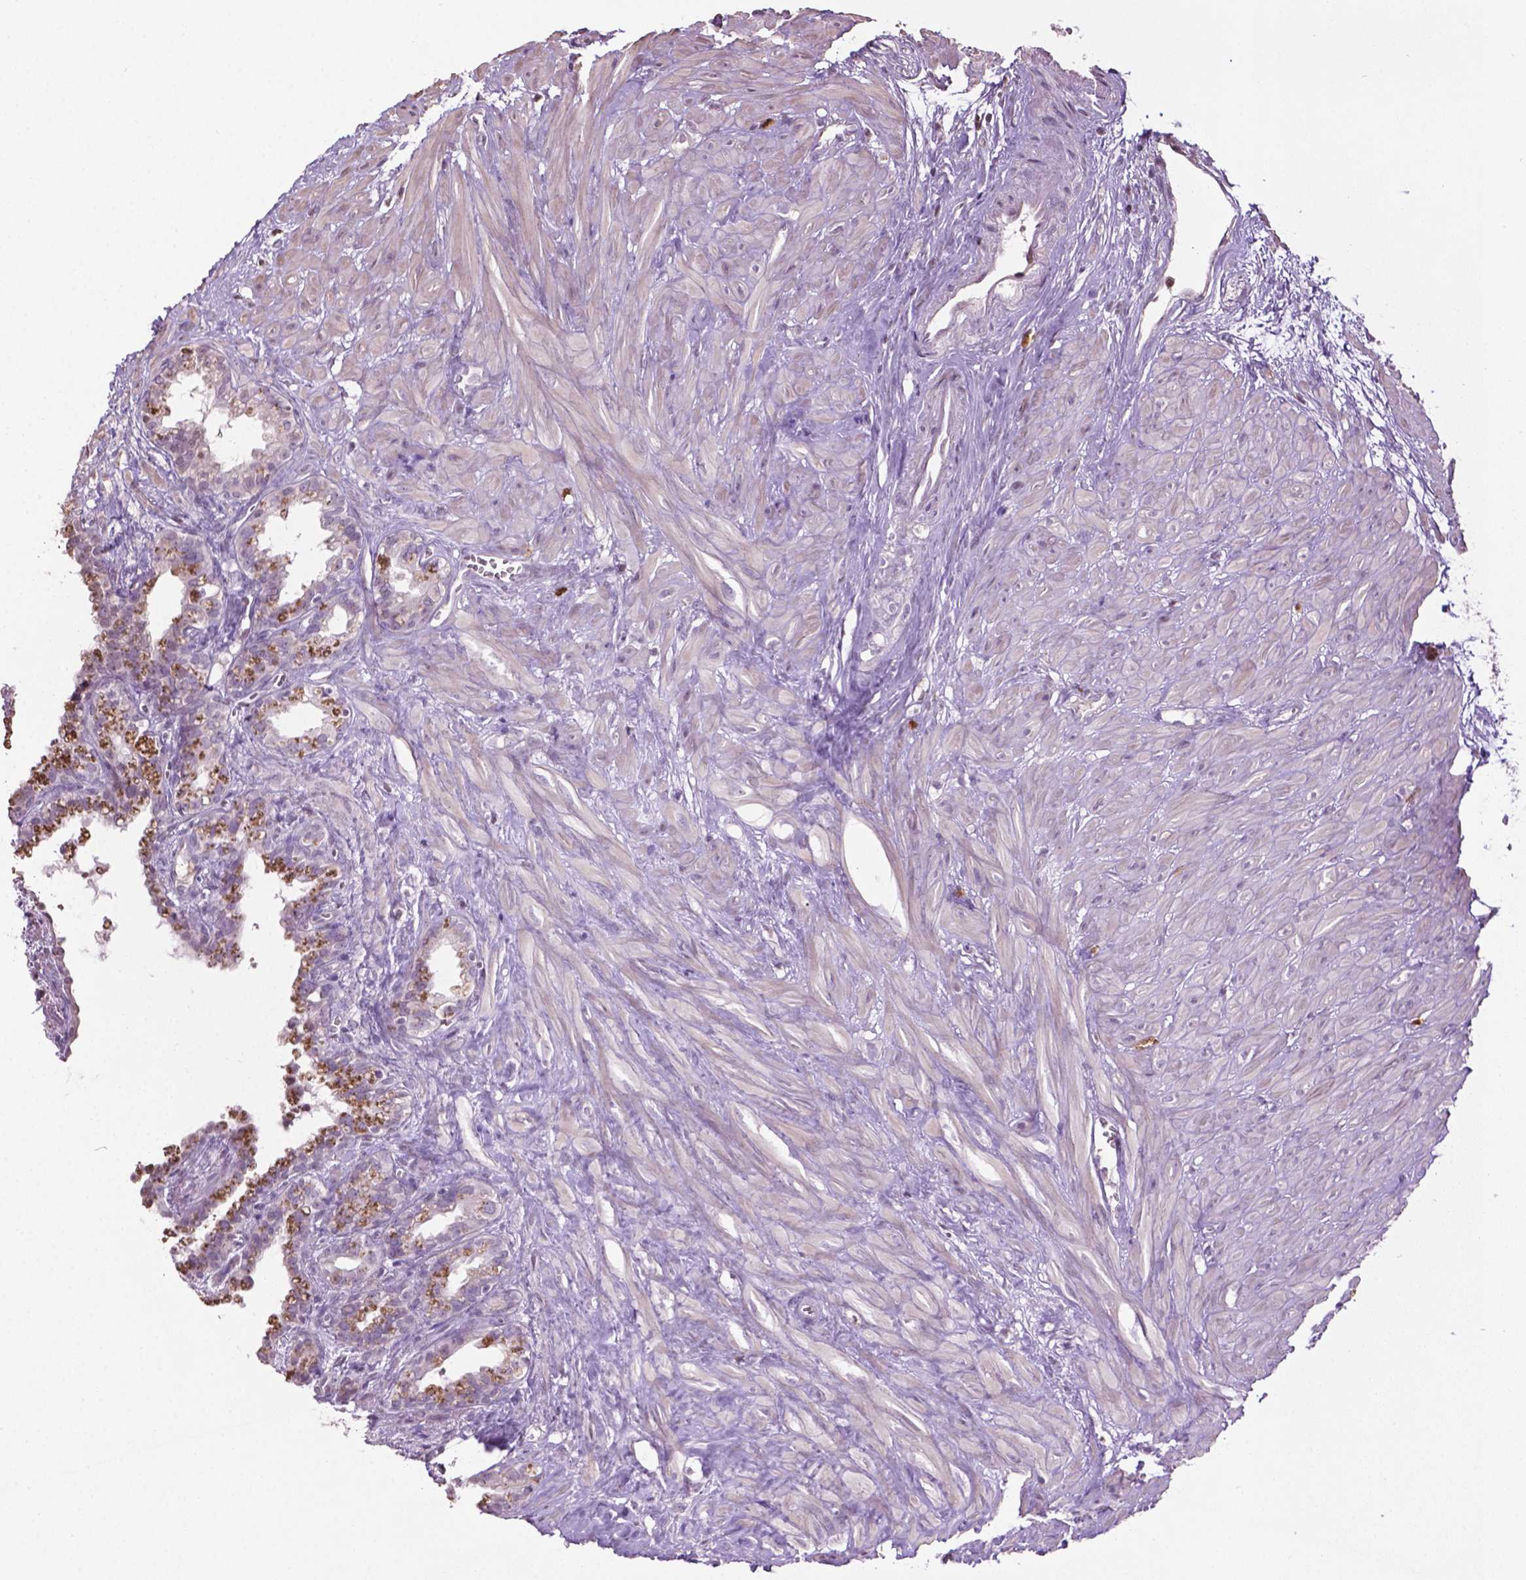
{"staining": {"intensity": "negative", "quantity": "none", "location": "none"}, "tissue": "seminal vesicle", "cell_type": "Glandular cells", "image_type": "normal", "snomed": [{"axis": "morphology", "description": "Normal tissue, NOS"}, {"axis": "morphology", "description": "Urothelial carcinoma, NOS"}, {"axis": "topography", "description": "Urinary bladder"}, {"axis": "topography", "description": "Seminal veicle"}], "caption": "Glandular cells are negative for brown protein staining in unremarkable seminal vesicle. (Brightfield microscopy of DAB (3,3'-diaminobenzidine) immunohistochemistry at high magnification).", "gene": "NTNG2", "patient": {"sex": "male", "age": 76}}